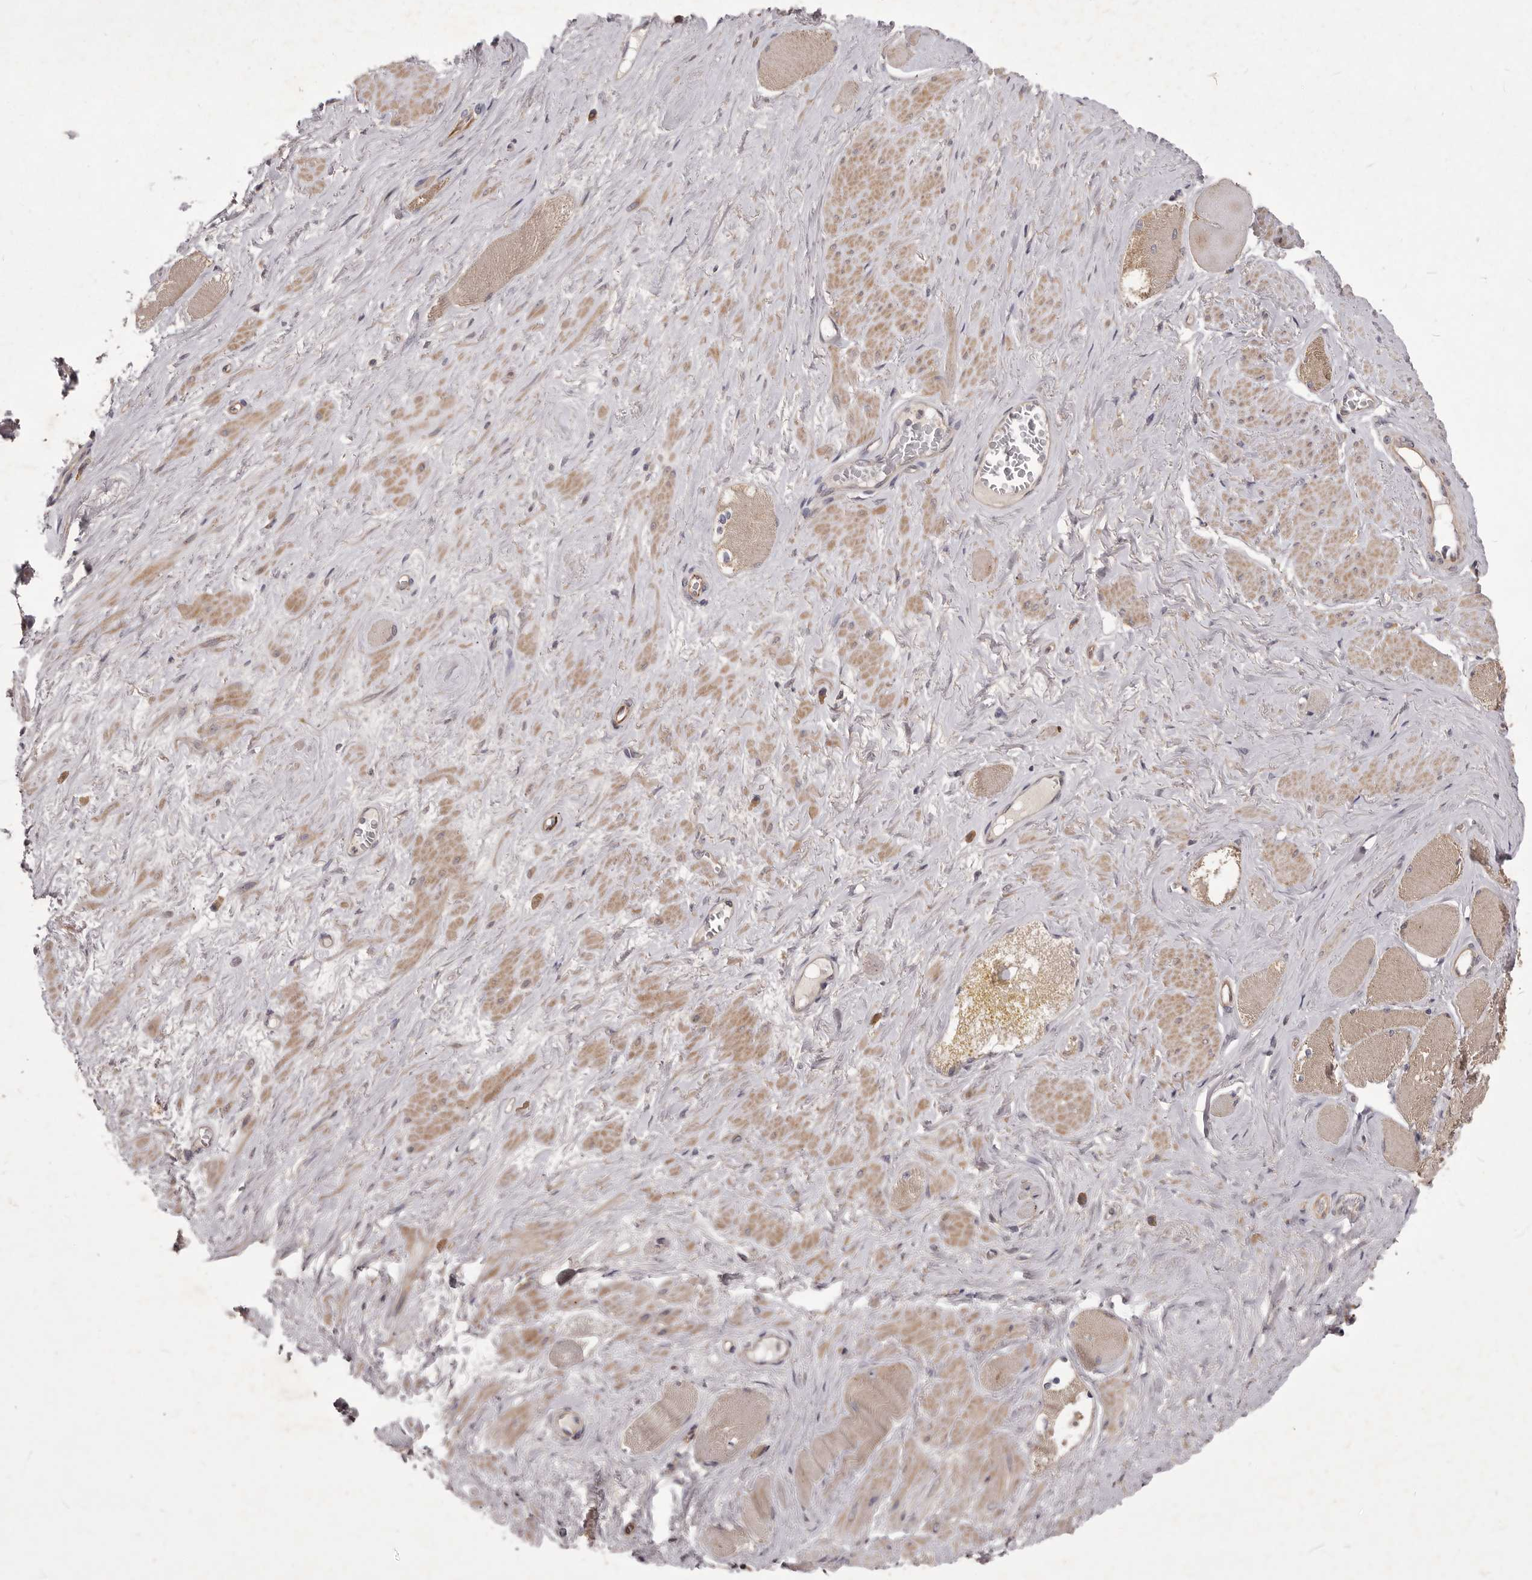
{"staining": {"intensity": "negative", "quantity": "none", "location": "none"}, "tissue": "adipose tissue", "cell_type": "Adipocytes", "image_type": "normal", "snomed": [{"axis": "morphology", "description": "Normal tissue, NOS"}, {"axis": "morphology", "description": "Adenocarcinoma, Low grade"}, {"axis": "topography", "description": "Prostate"}, {"axis": "topography", "description": "Peripheral nerve tissue"}], "caption": "DAB (3,3'-diaminobenzidine) immunohistochemical staining of normal adipose tissue exhibits no significant staining in adipocytes. The staining is performed using DAB (3,3'-diaminobenzidine) brown chromogen with nuclei counter-stained in using hematoxylin.", "gene": "PNRC1", "patient": {"sex": "male", "age": 63}}